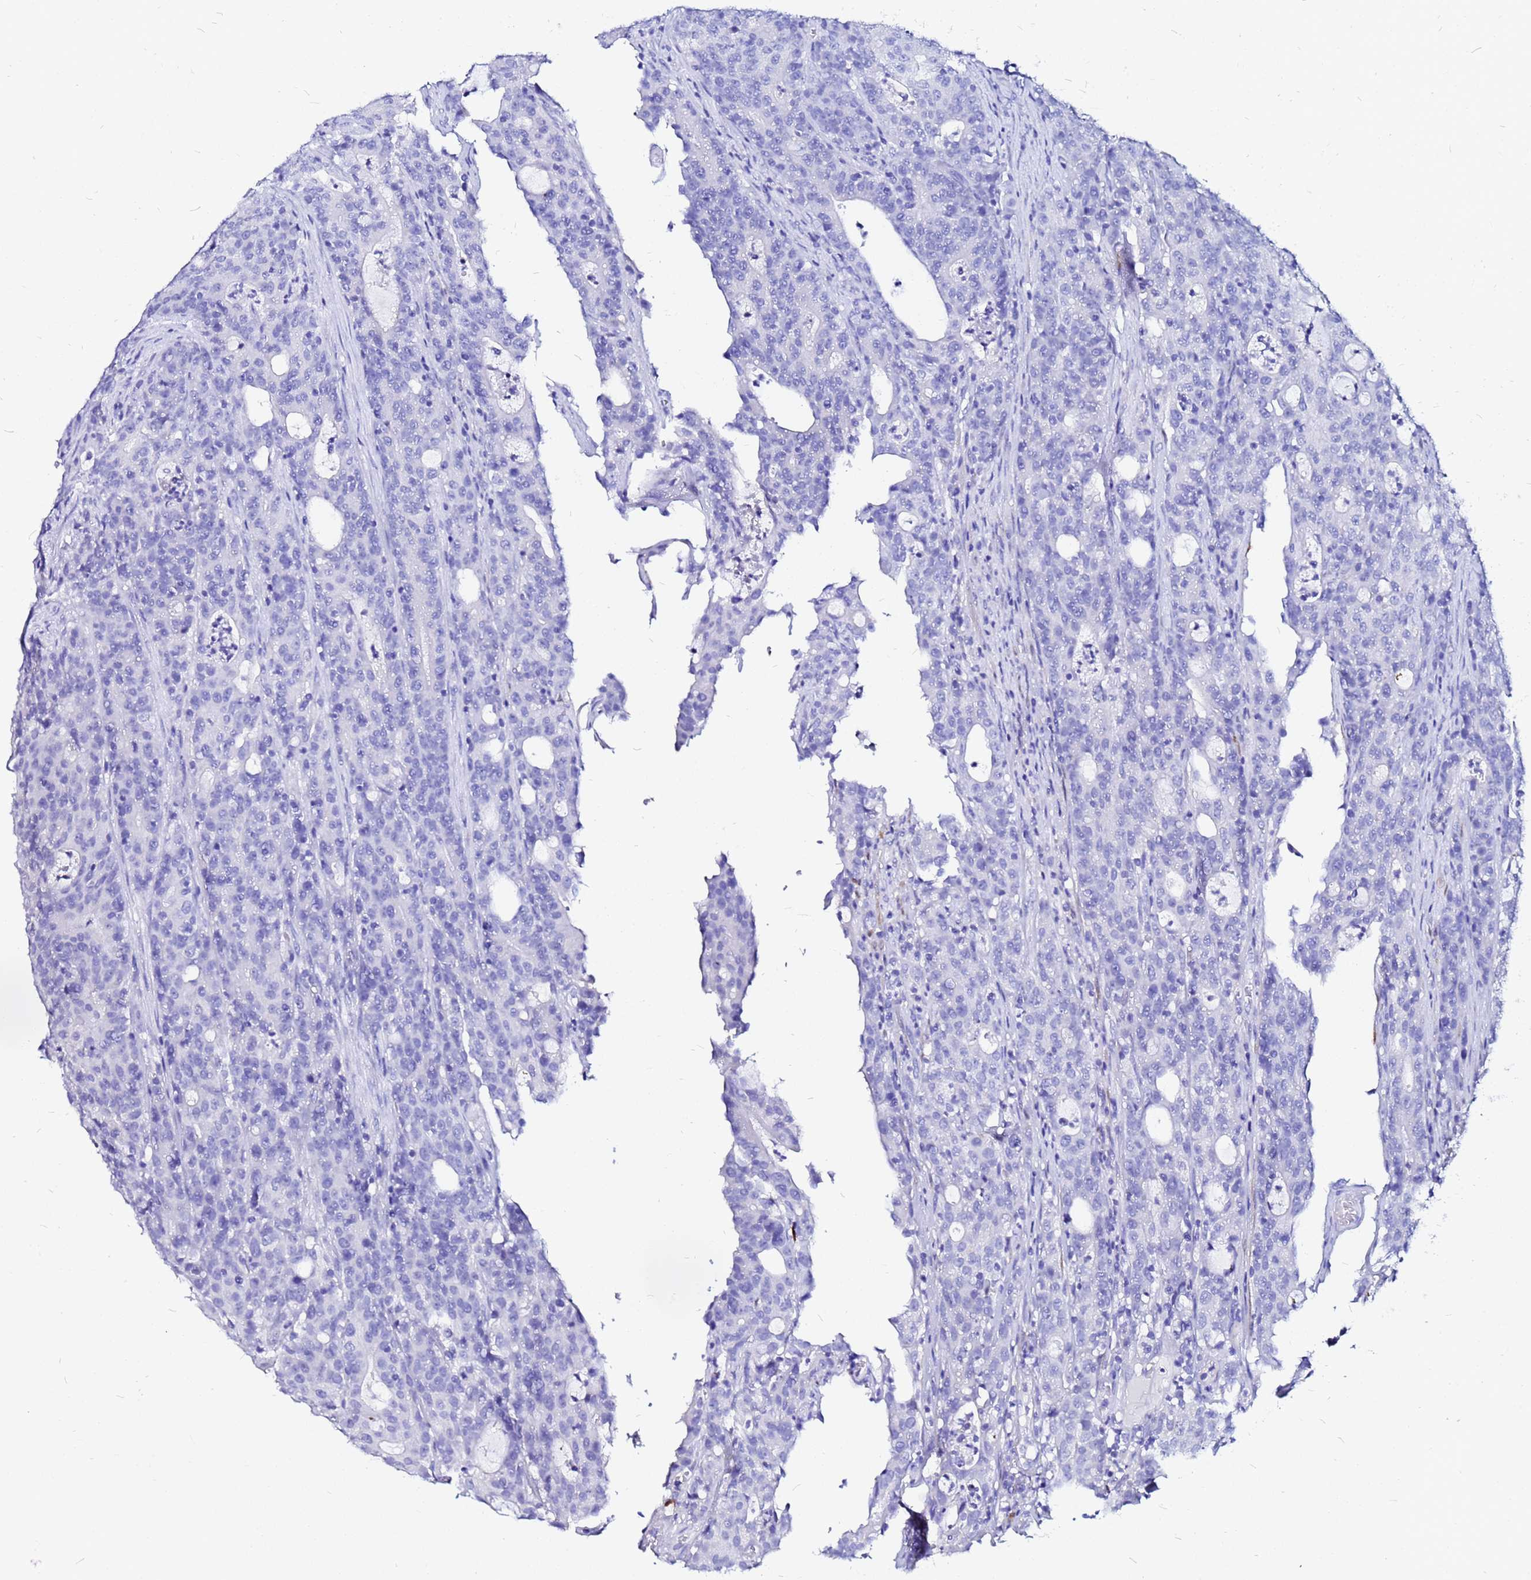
{"staining": {"intensity": "negative", "quantity": "none", "location": "none"}, "tissue": "colorectal cancer", "cell_type": "Tumor cells", "image_type": "cancer", "snomed": [{"axis": "morphology", "description": "Adenocarcinoma, NOS"}, {"axis": "topography", "description": "Colon"}], "caption": "Protein analysis of colorectal adenocarcinoma exhibits no significant staining in tumor cells.", "gene": "PPP1R14C", "patient": {"sex": "male", "age": 83}}